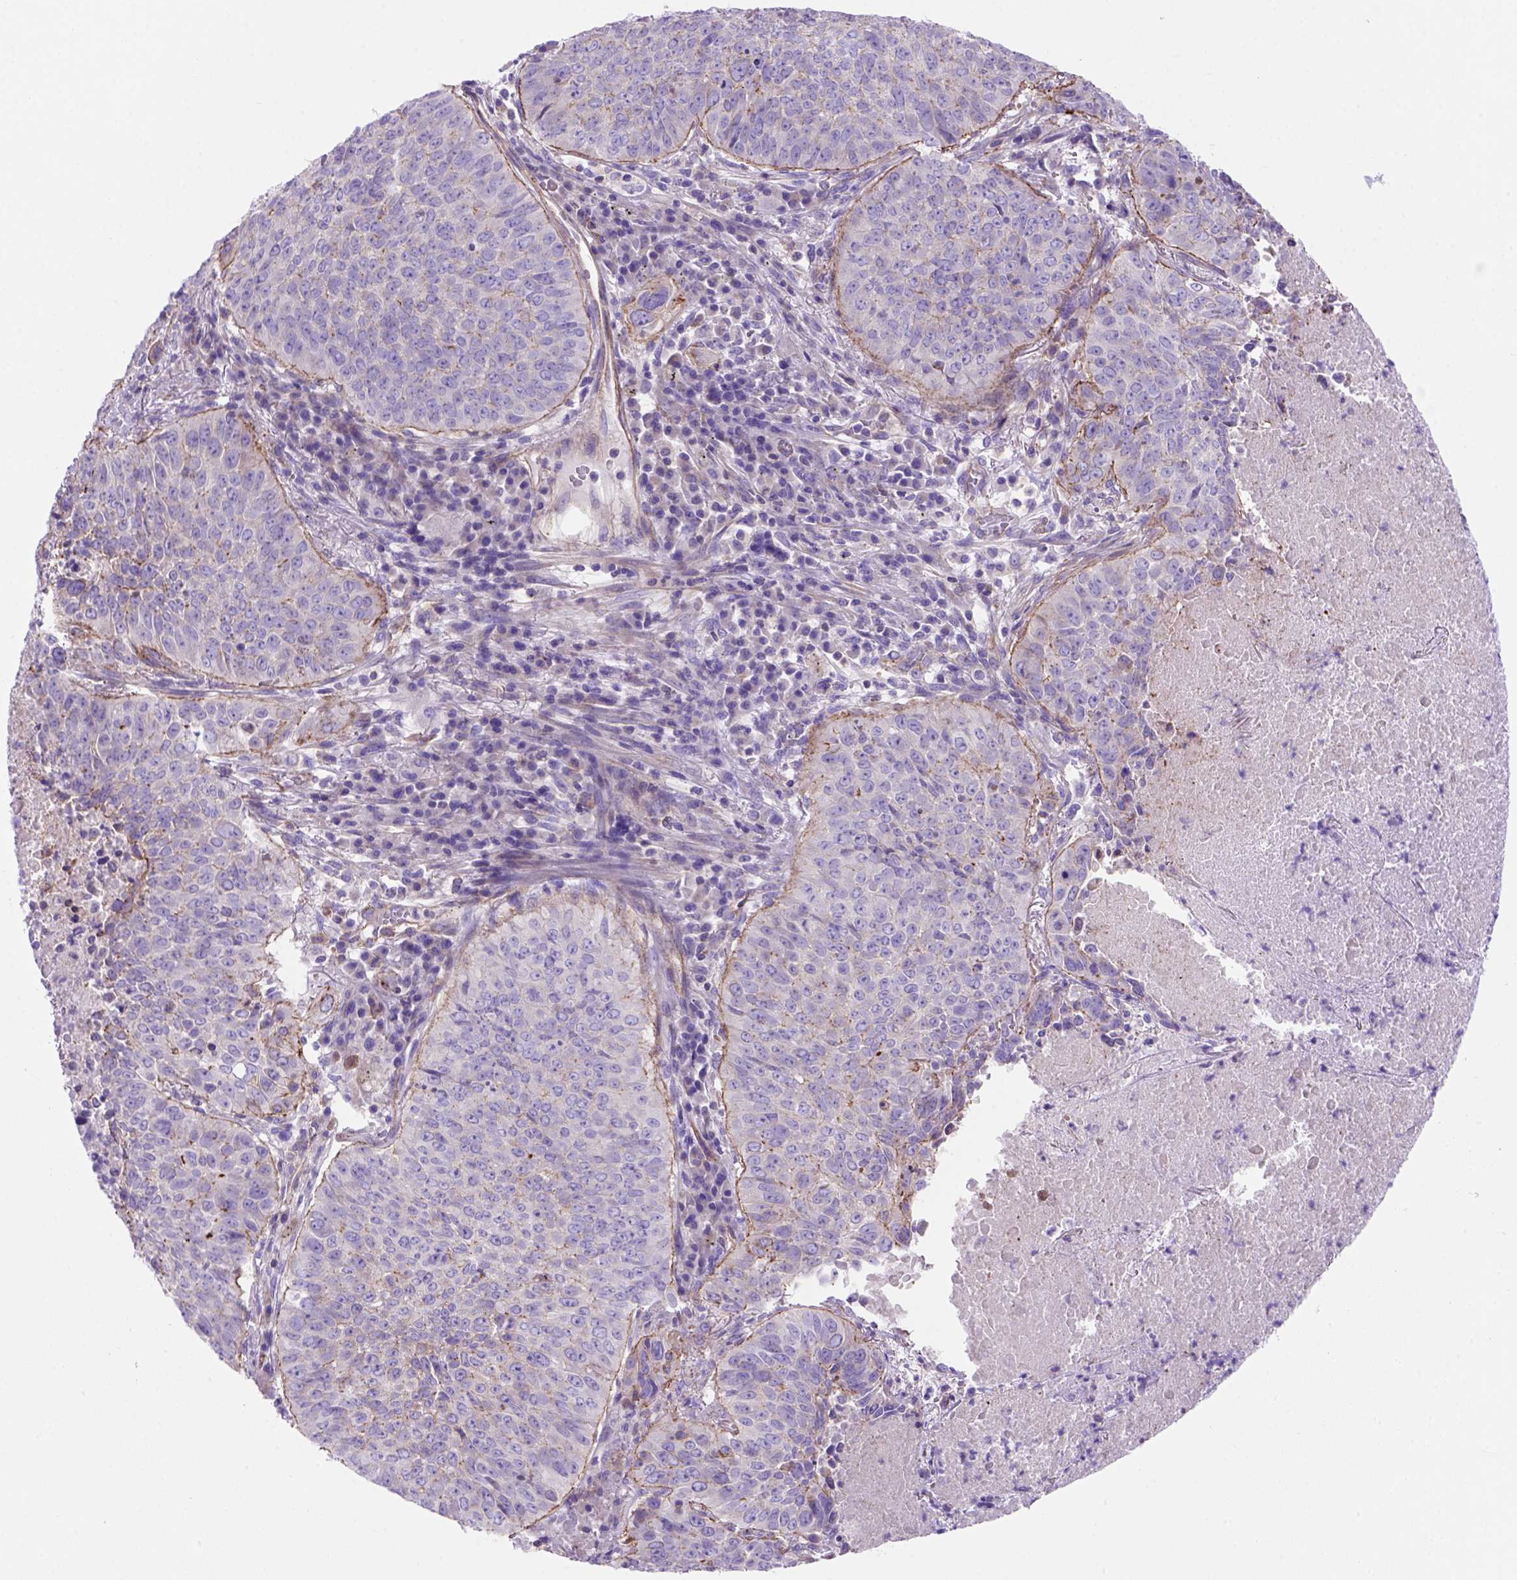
{"staining": {"intensity": "moderate", "quantity": "25%-75%", "location": "cytoplasmic/membranous"}, "tissue": "lung cancer", "cell_type": "Tumor cells", "image_type": "cancer", "snomed": [{"axis": "morphology", "description": "Normal tissue, NOS"}, {"axis": "morphology", "description": "Squamous cell carcinoma, NOS"}, {"axis": "topography", "description": "Bronchus"}, {"axis": "topography", "description": "Lung"}], "caption": "A medium amount of moderate cytoplasmic/membranous staining is appreciated in approximately 25%-75% of tumor cells in lung cancer tissue. Using DAB (brown) and hematoxylin (blue) stains, captured at high magnification using brightfield microscopy.", "gene": "PEX12", "patient": {"sex": "male", "age": 64}}